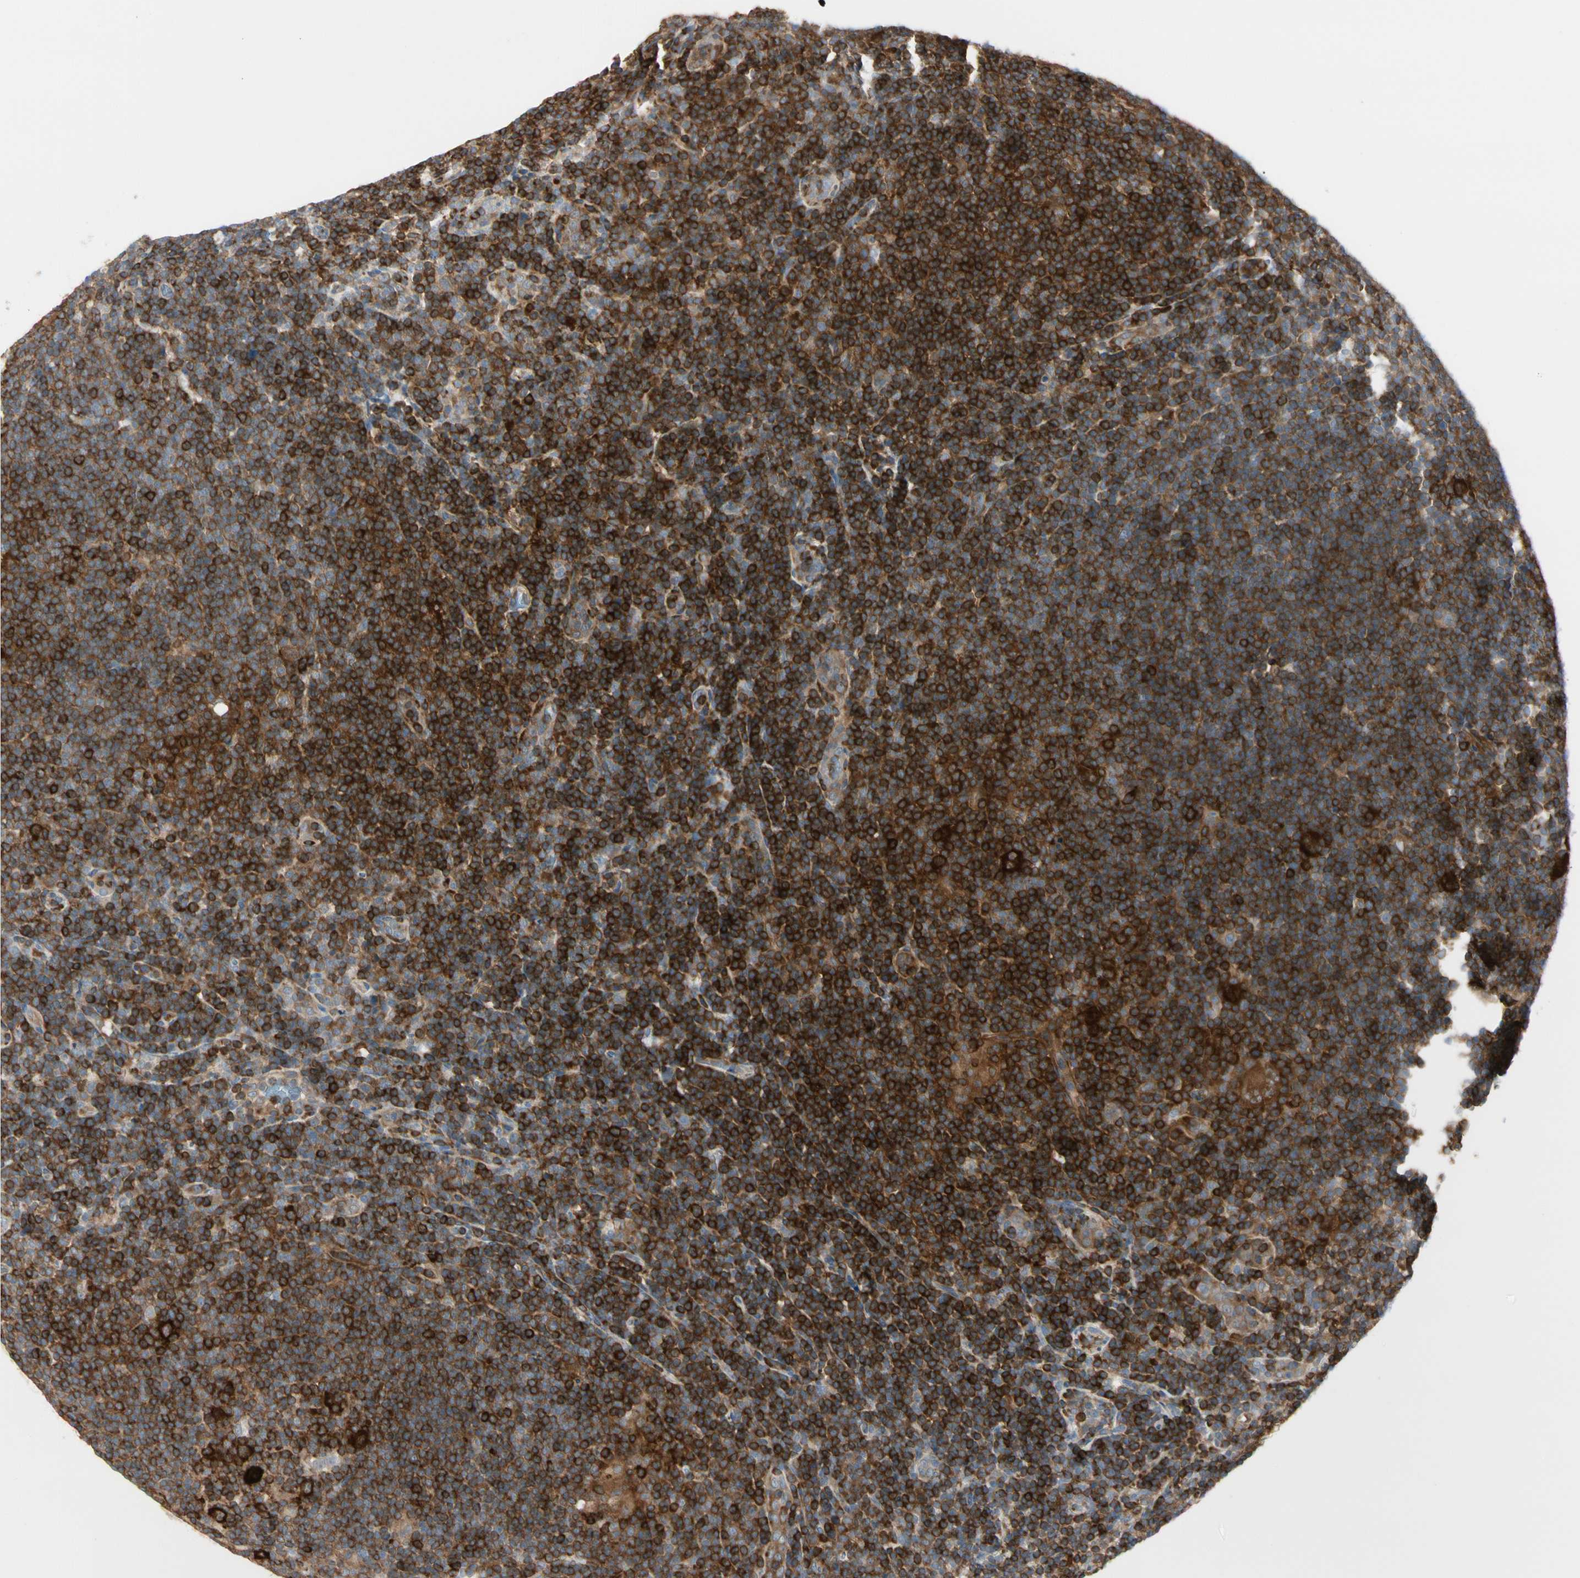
{"staining": {"intensity": "strong", "quantity": ">75%", "location": "cytoplasmic/membranous"}, "tissue": "lymphoma", "cell_type": "Tumor cells", "image_type": "cancer", "snomed": [{"axis": "morphology", "description": "Hodgkin's disease, NOS"}, {"axis": "topography", "description": "Lymph node"}], "caption": "Lymphoma stained with a brown dye exhibits strong cytoplasmic/membranous positive staining in about >75% of tumor cells.", "gene": "NFKB2", "patient": {"sex": "female", "age": 57}}